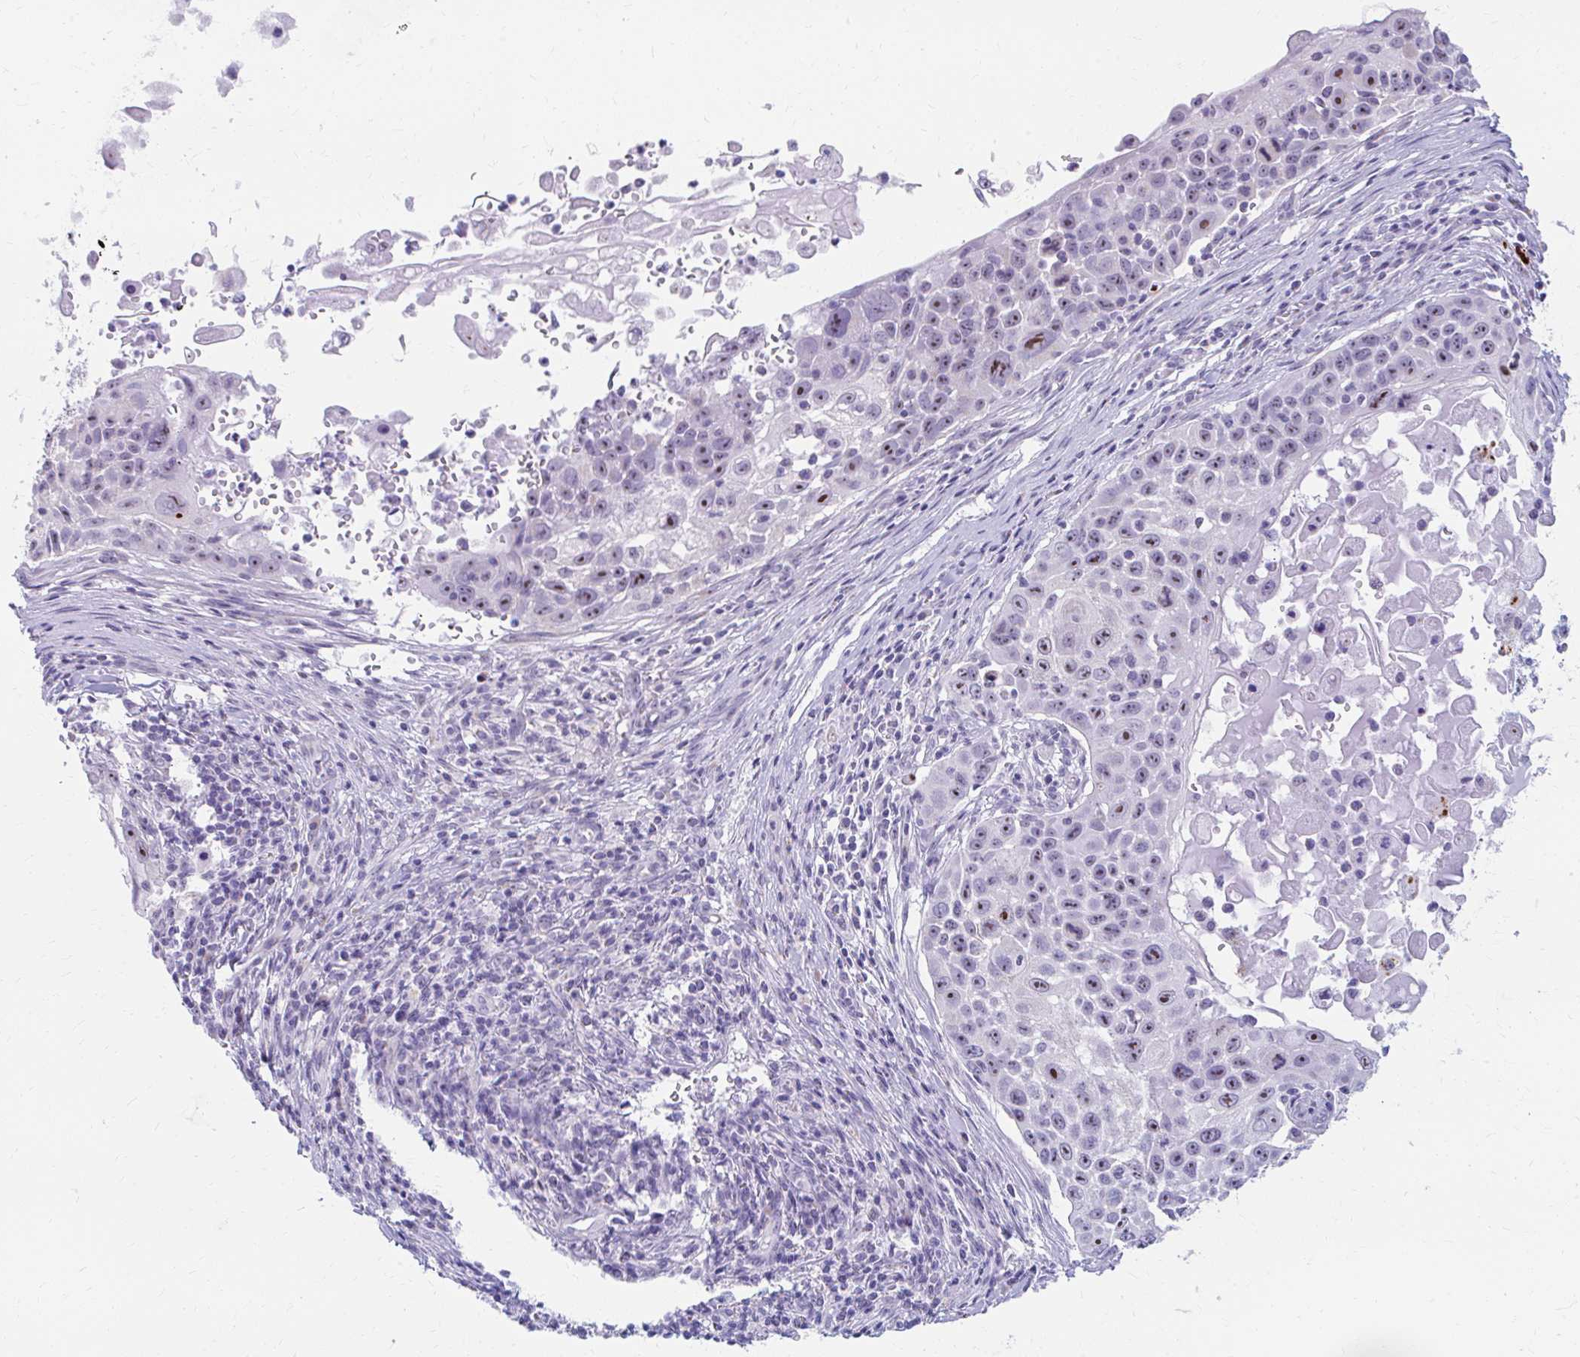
{"staining": {"intensity": "moderate", "quantity": ">75%", "location": "nuclear"}, "tissue": "skin cancer", "cell_type": "Tumor cells", "image_type": "cancer", "snomed": [{"axis": "morphology", "description": "Squamous cell carcinoma, NOS"}, {"axis": "topography", "description": "Skin"}], "caption": "Brown immunohistochemical staining in human squamous cell carcinoma (skin) demonstrates moderate nuclear positivity in approximately >75% of tumor cells. Nuclei are stained in blue.", "gene": "FTSJ3", "patient": {"sex": "male", "age": 24}}